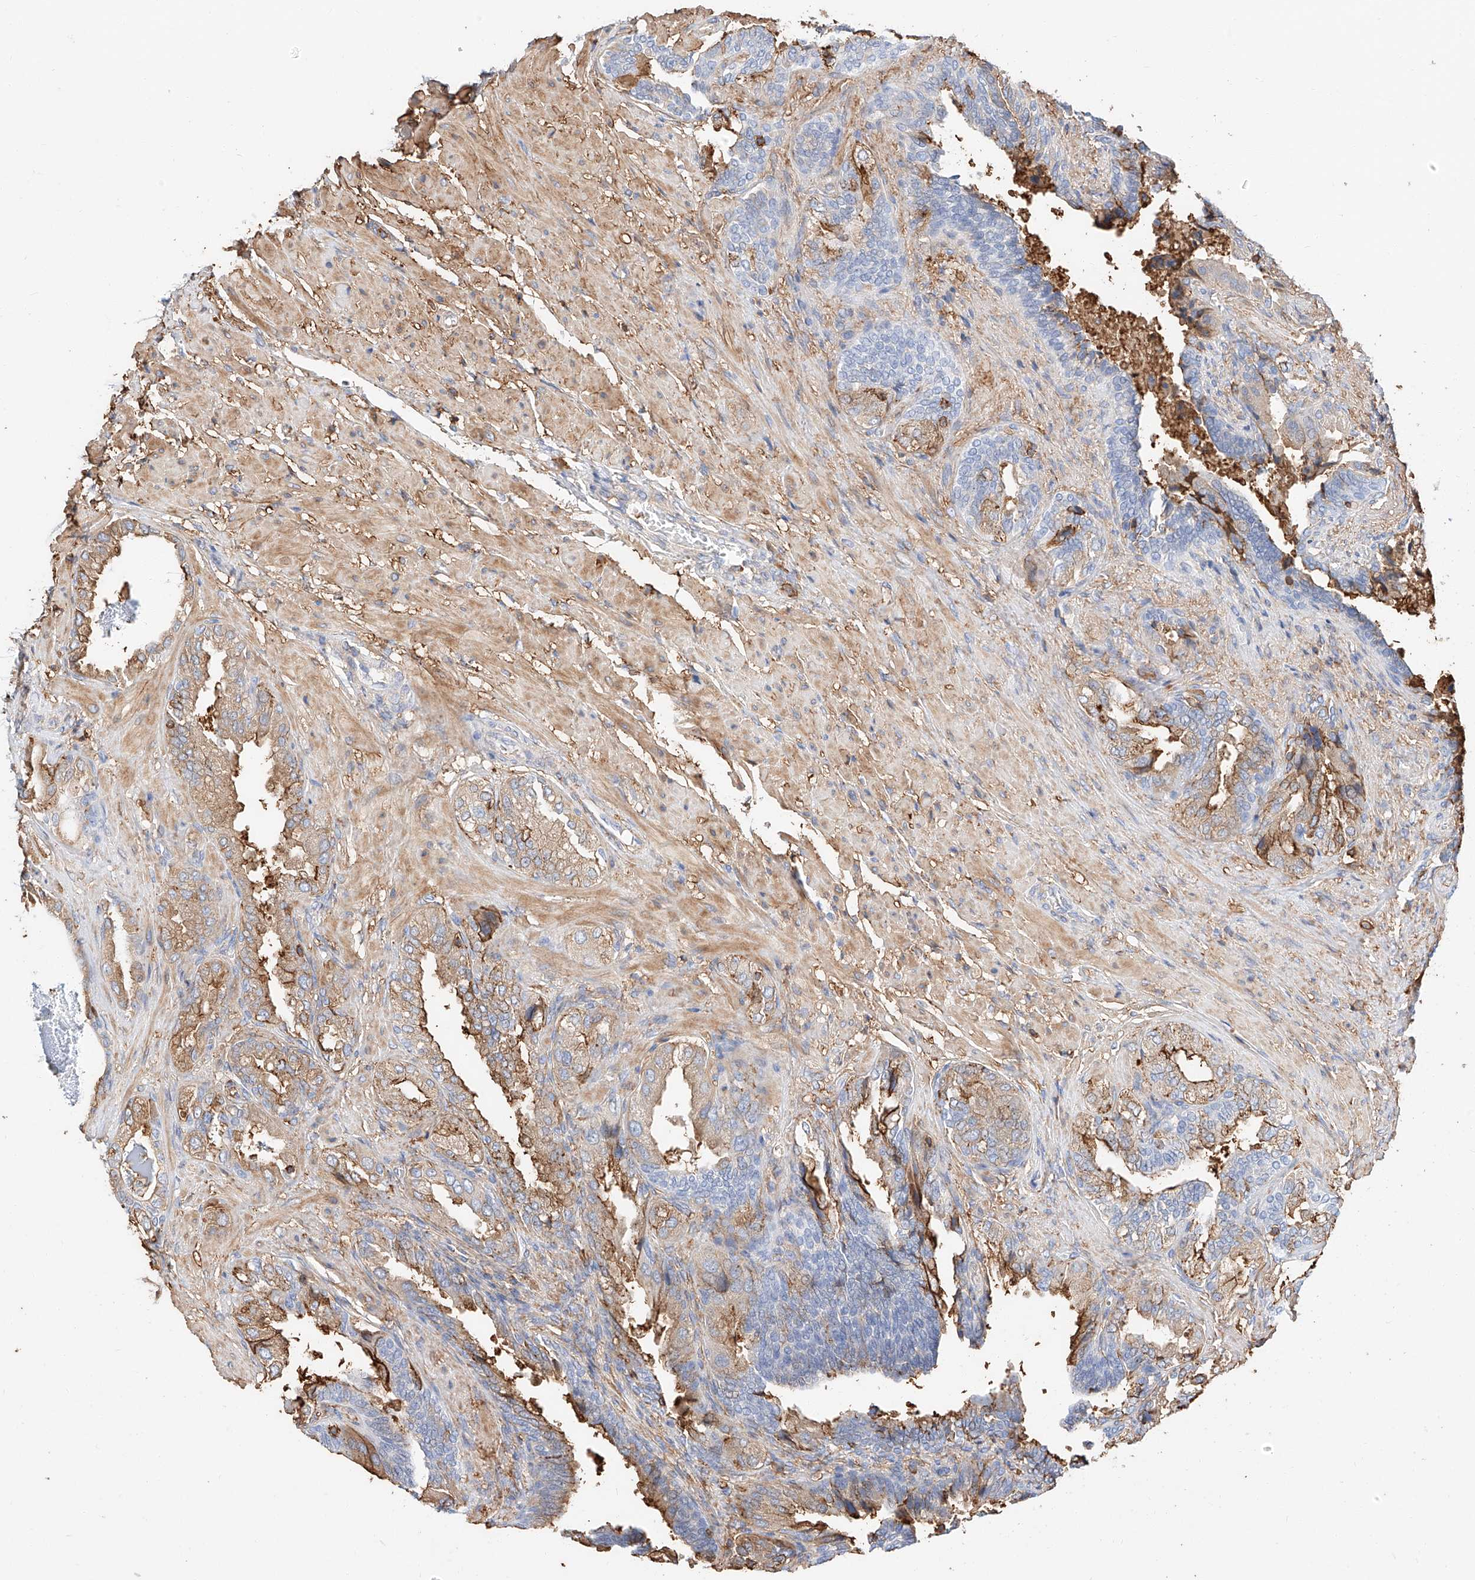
{"staining": {"intensity": "moderate", "quantity": ">75%", "location": "cytoplasmic/membranous"}, "tissue": "seminal vesicle", "cell_type": "Glandular cells", "image_type": "normal", "snomed": [{"axis": "morphology", "description": "Normal tissue, NOS"}, {"axis": "topography", "description": "Seminal veicle"}, {"axis": "topography", "description": "Peripheral nerve tissue"}], "caption": "A histopathology image of human seminal vesicle stained for a protein demonstrates moderate cytoplasmic/membranous brown staining in glandular cells. (Brightfield microscopy of DAB IHC at high magnification).", "gene": "WFS1", "patient": {"sex": "male", "age": 63}}